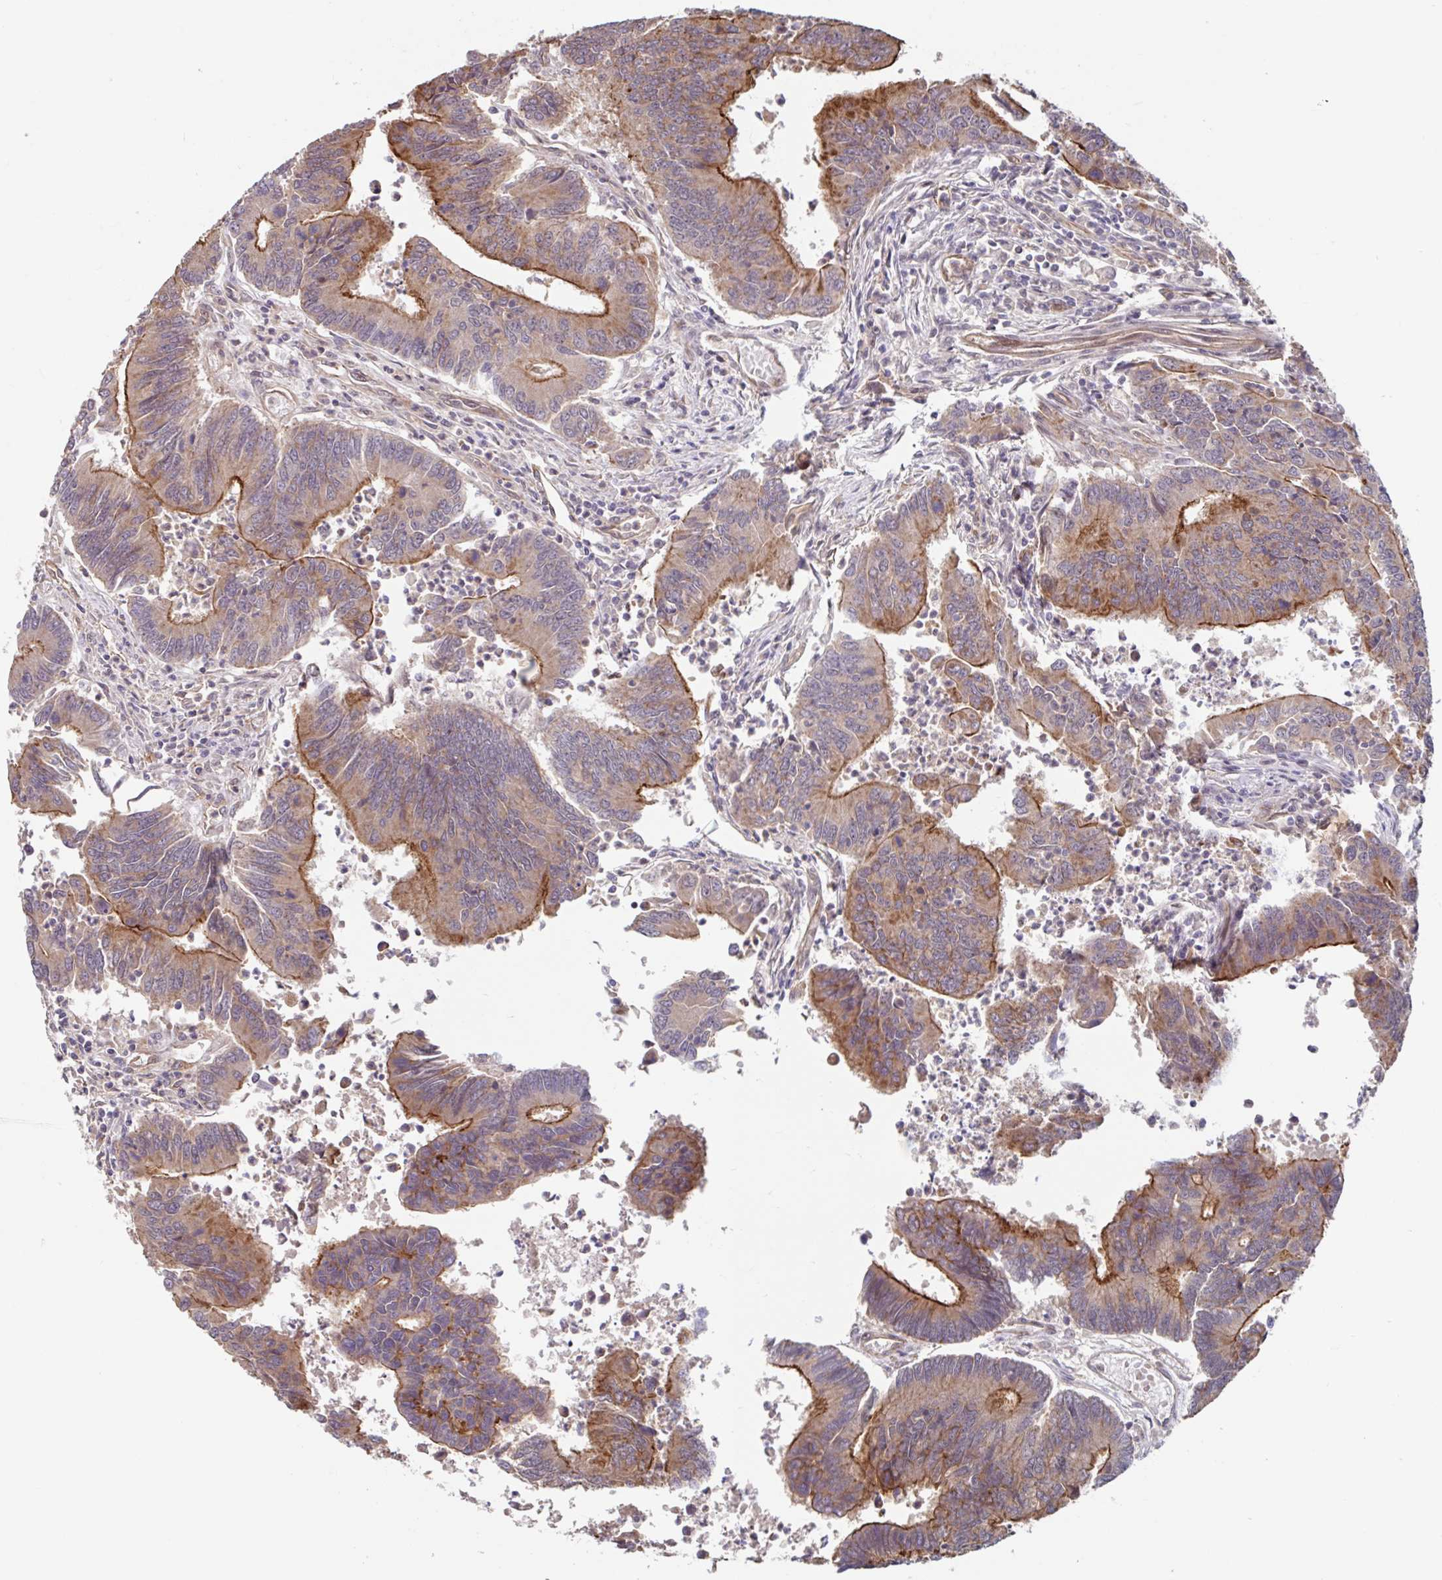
{"staining": {"intensity": "moderate", "quantity": "25%-75%", "location": "cytoplasmic/membranous"}, "tissue": "colorectal cancer", "cell_type": "Tumor cells", "image_type": "cancer", "snomed": [{"axis": "morphology", "description": "Adenocarcinoma, NOS"}, {"axis": "topography", "description": "Colon"}], "caption": "This is a photomicrograph of immunohistochemistry (IHC) staining of colorectal adenocarcinoma, which shows moderate expression in the cytoplasmic/membranous of tumor cells.", "gene": "STYXL1", "patient": {"sex": "female", "age": 67}}